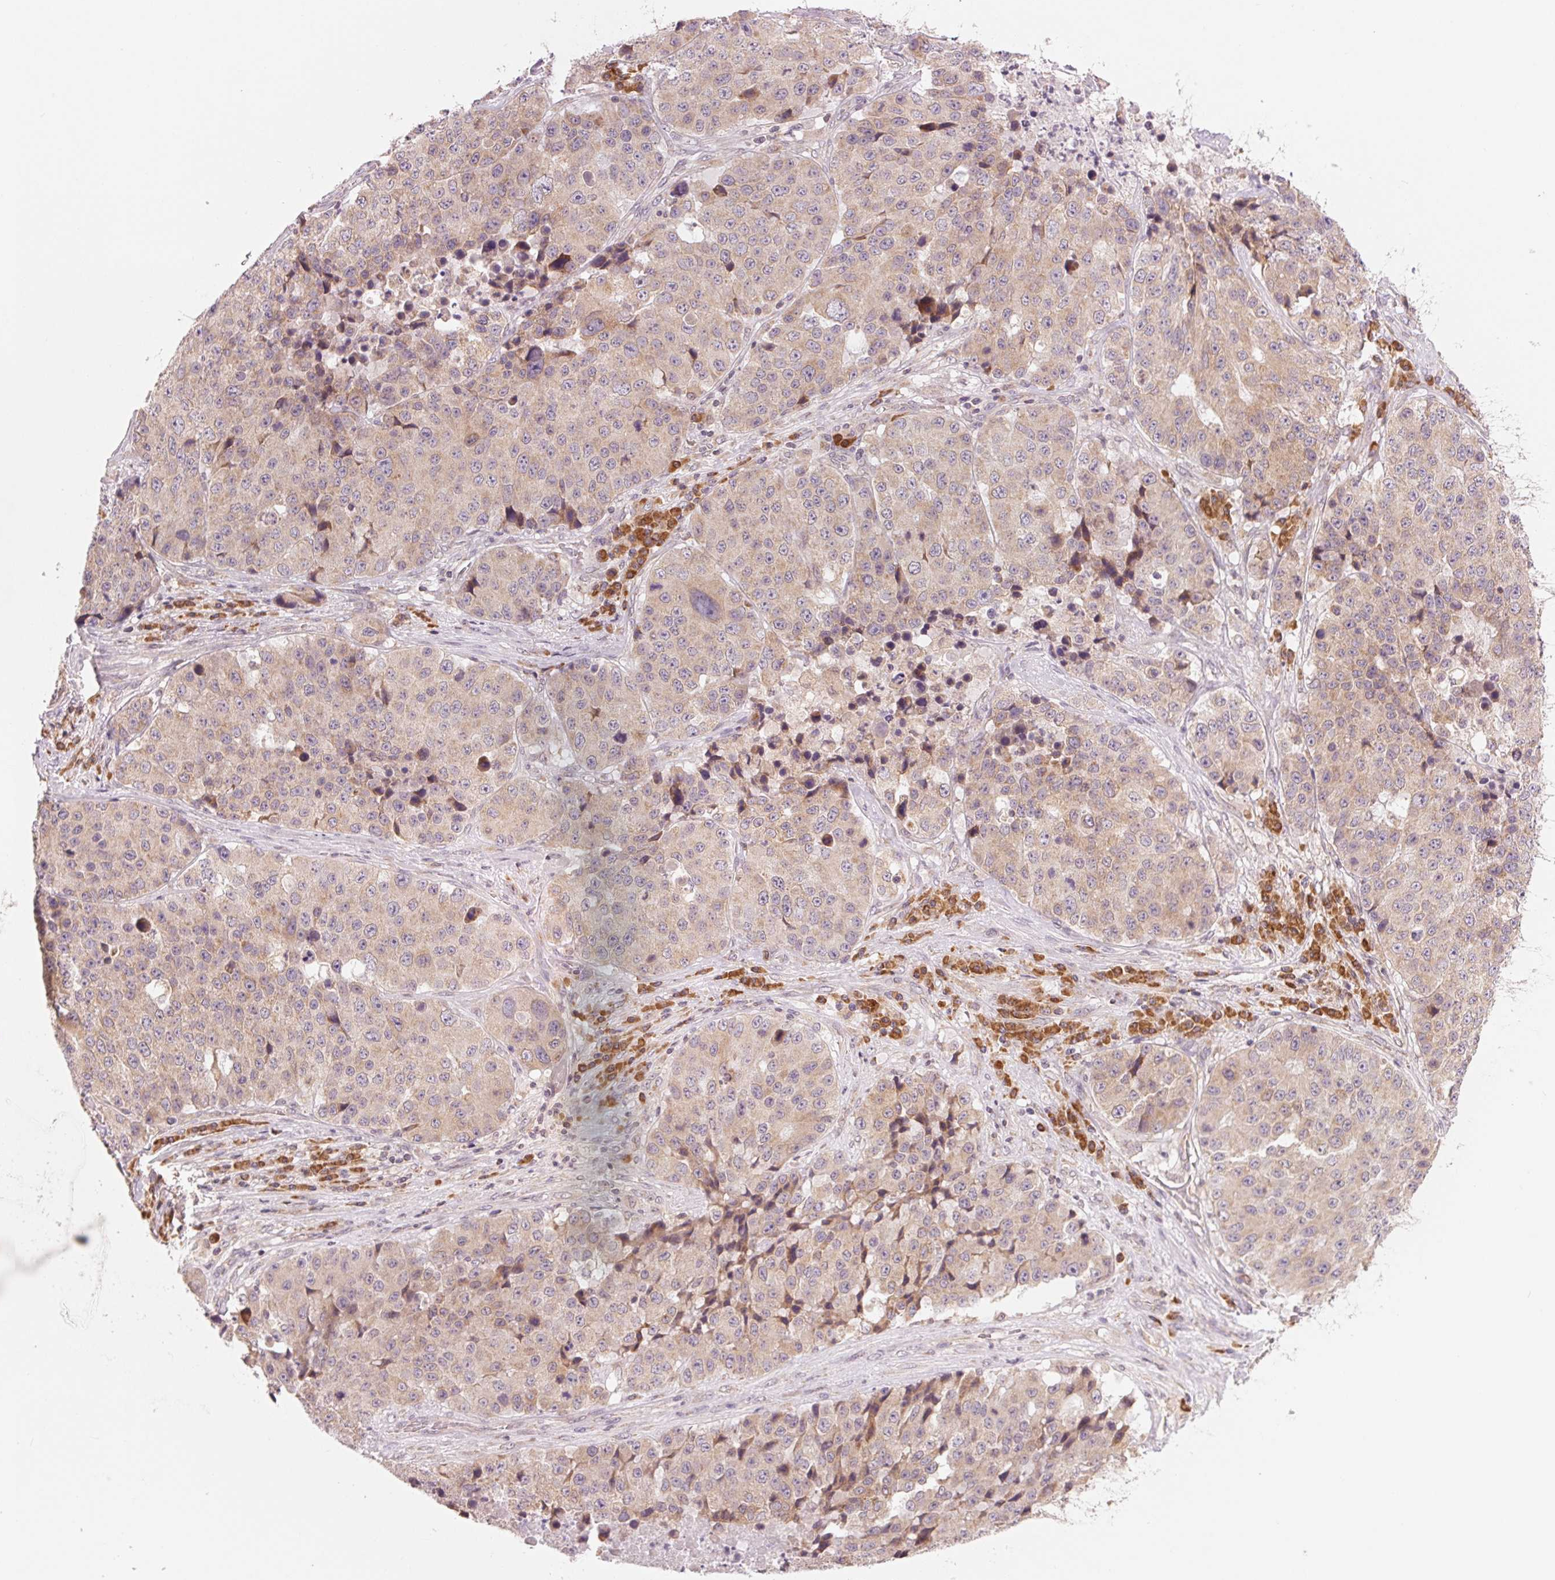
{"staining": {"intensity": "weak", "quantity": ">75%", "location": "cytoplasmic/membranous"}, "tissue": "stomach cancer", "cell_type": "Tumor cells", "image_type": "cancer", "snomed": [{"axis": "morphology", "description": "Adenocarcinoma, NOS"}, {"axis": "topography", "description": "Stomach"}], "caption": "This is a histology image of IHC staining of adenocarcinoma (stomach), which shows weak staining in the cytoplasmic/membranous of tumor cells.", "gene": "TECR", "patient": {"sex": "male", "age": 71}}